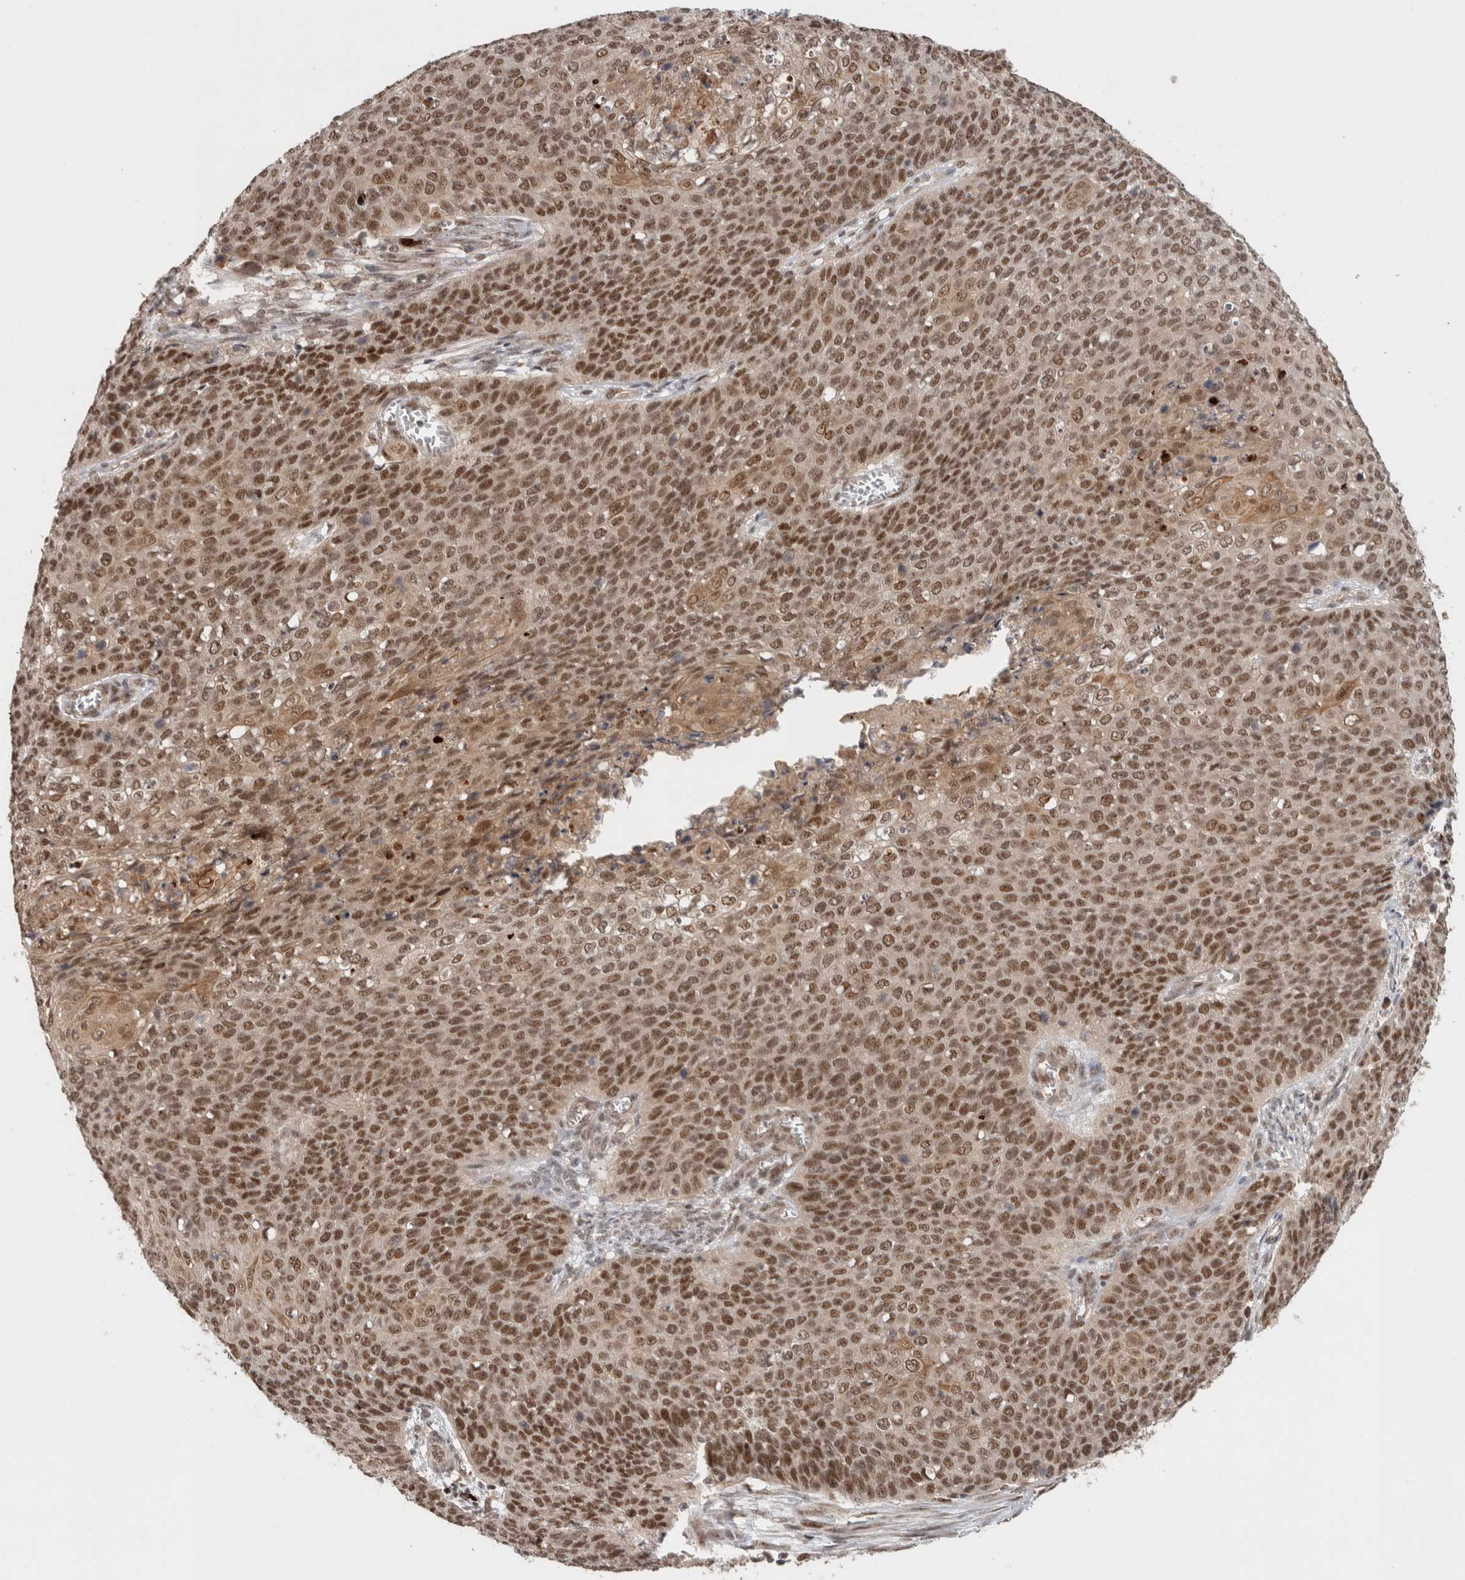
{"staining": {"intensity": "moderate", "quantity": ">75%", "location": "nuclear"}, "tissue": "cervical cancer", "cell_type": "Tumor cells", "image_type": "cancer", "snomed": [{"axis": "morphology", "description": "Squamous cell carcinoma, NOS"}, {"axis": "topography", "description": "Cervix"}], "caption": "High-power microscopy captured an immunohistochemistry (IHC) photomicrograph of cervical squamous cell carcinoma, revealing moderate nuclear staining in about >75% of tumor cells. The protein of interest is stained brown, and the nuclei are stained in blue (DAB (3,3'-diaminobenzidine) IHC with brightfield microscopy, high magnification).", "gene": "MPHOSPH6", "patient": {"sex": "female", "age": 39}}